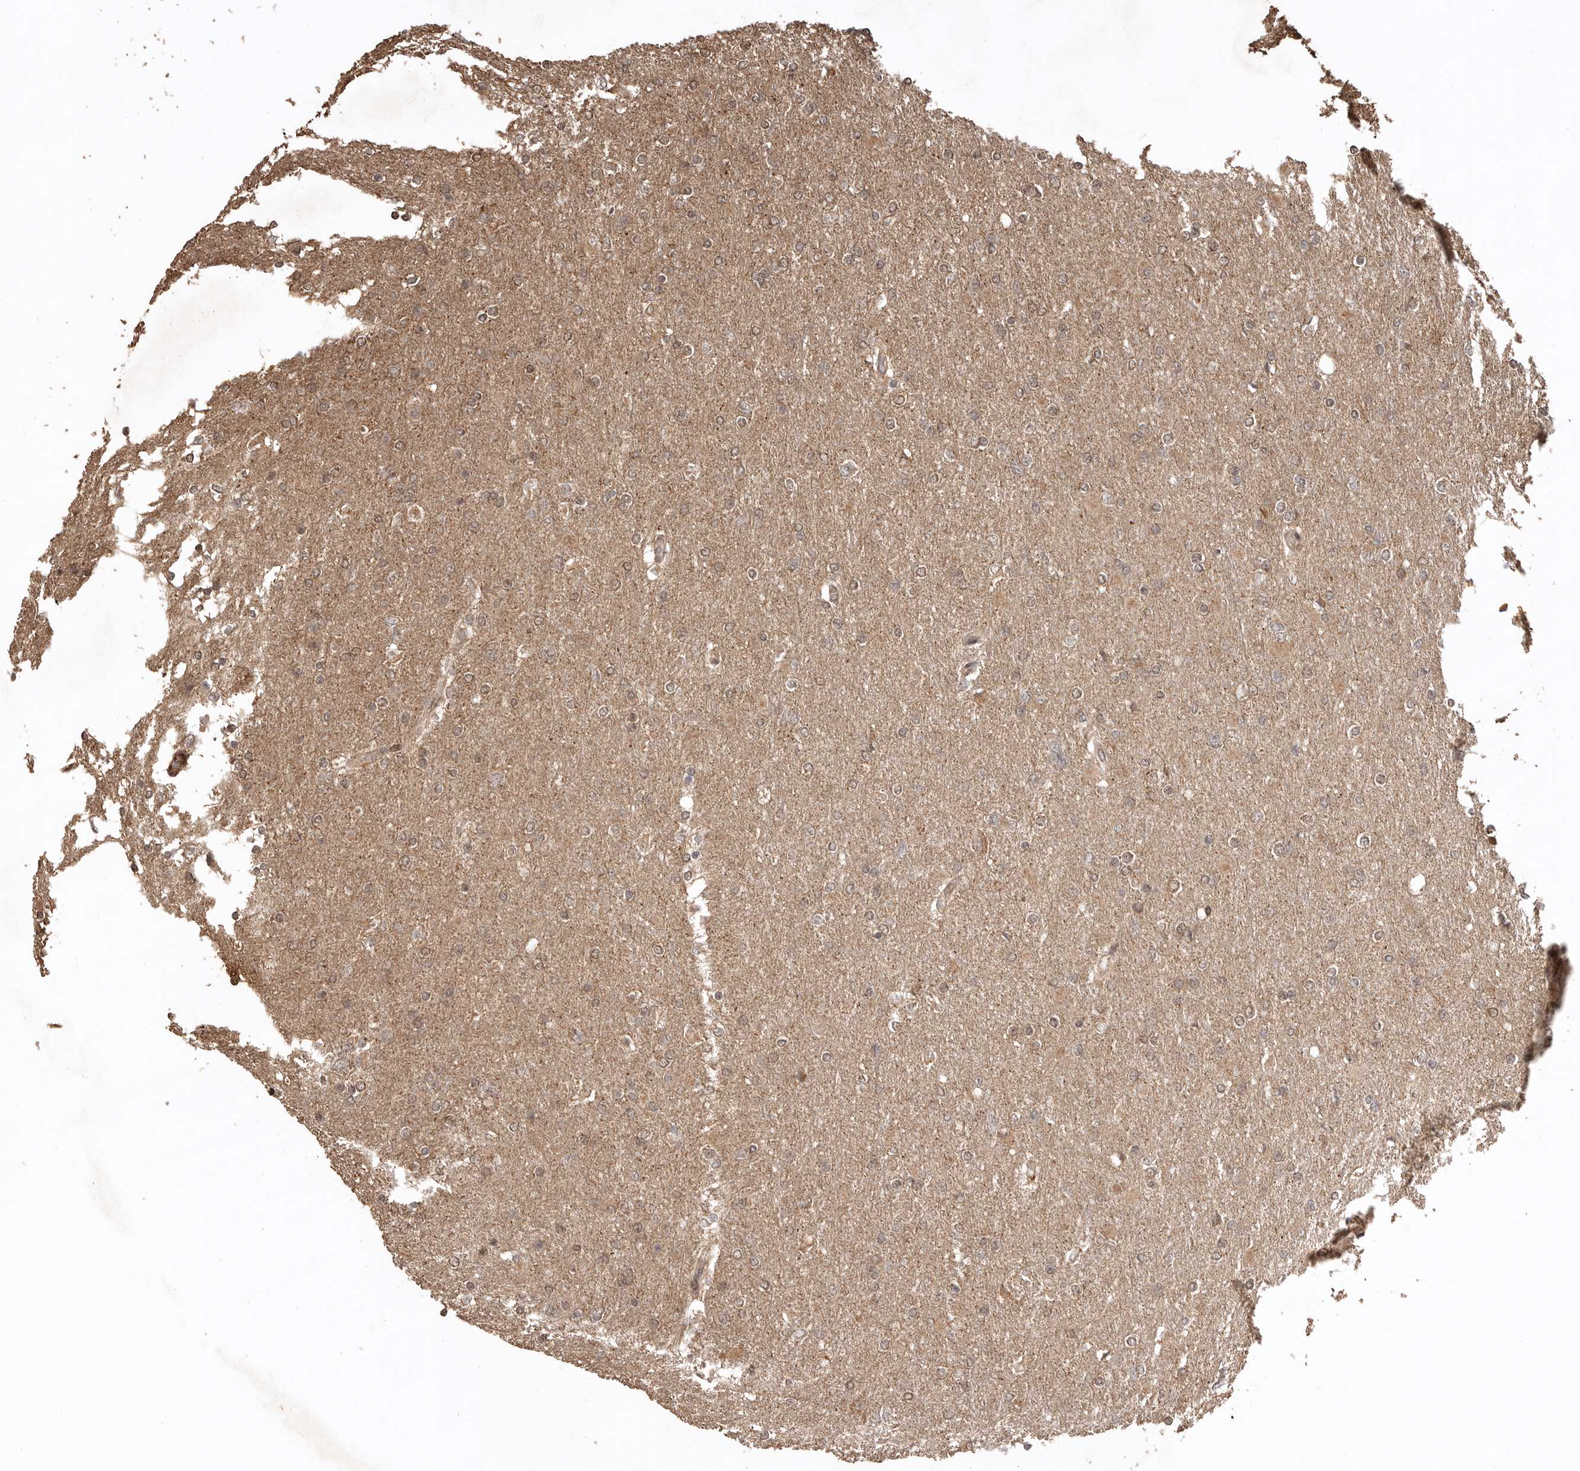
{"staining": {"intensity": "weak", "quantity": "25%-75%", "location": "cytoplasmic/membranous,nuclear"}, "tissue": "glioma", "cell_type": "Tumor cells", "image_type": "cancer", "snomed": [{"axis": "morphology", "description": "Glioma, malignant, High grade"}, {"axis": "topography", "description": "Cerebral cortex"}], "caption": "High-magnification brightfield microscopy of malignant glioma (high-grade) stained with DAB (brown) and counterstained with hematoxylin (blue). tumor cells exhibit weak cytoplasmic/membranous and nuclear expression is identified in approximately25%-75% of cells.", "gene": "BOC", "patient": {"sex": "female", "age": 36}}